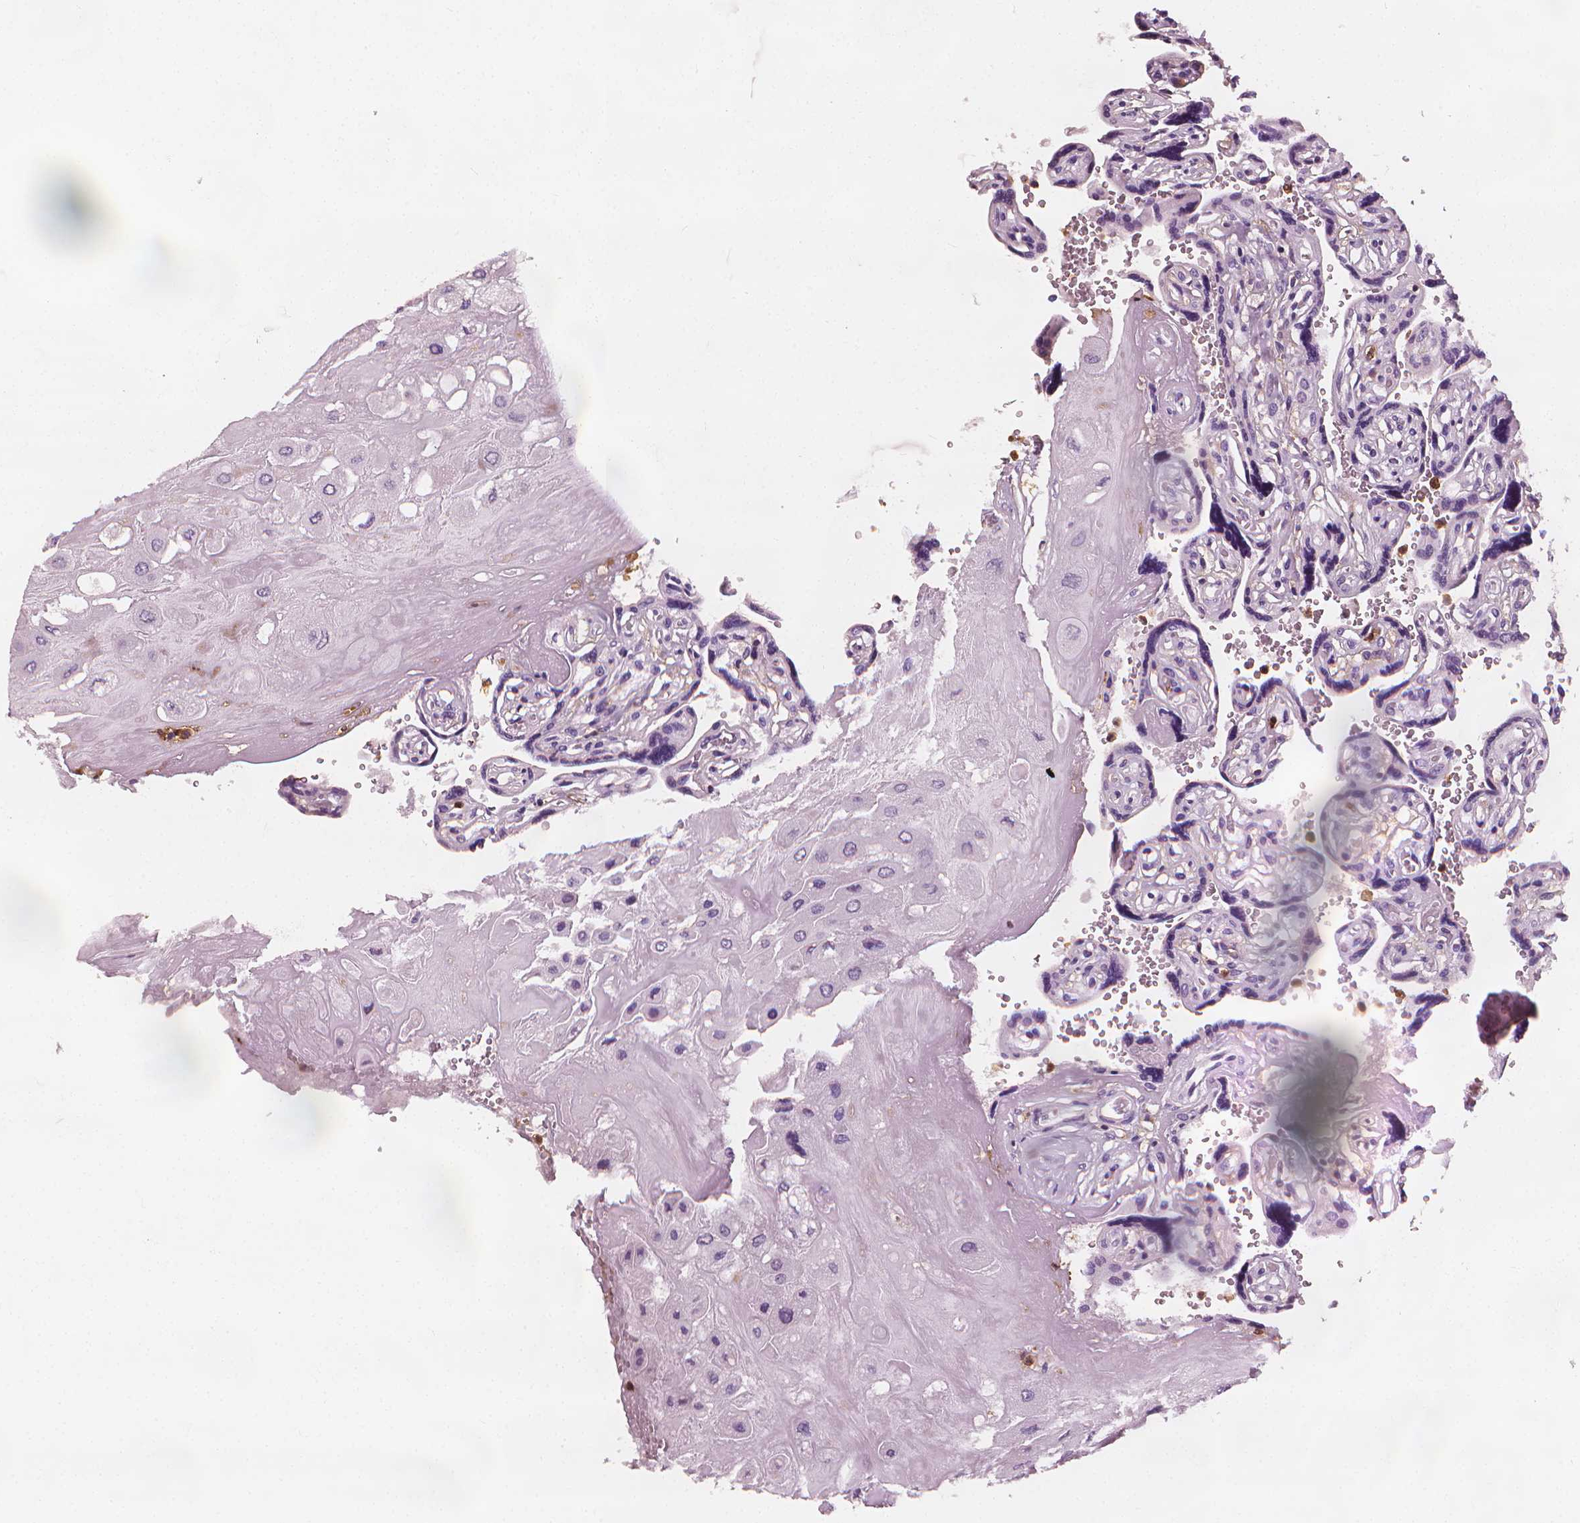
{"staining": {"intensity": "negative", "quantity": "none", "location": "none"}, "tissue": "placenta", "cell_type": "Decidual cells", "image_type": "normal", "snomed": [{"axis": "morphology", "description": "Normal tissue, NOS"}, {"axis": "topography", "description": "Placenta"}], "caption": "Photomicrograph shows no protein expression in decidual cells of normal placenta.", "gene": "PTPRC", "patient": {"sex": "female", "age": 32}}